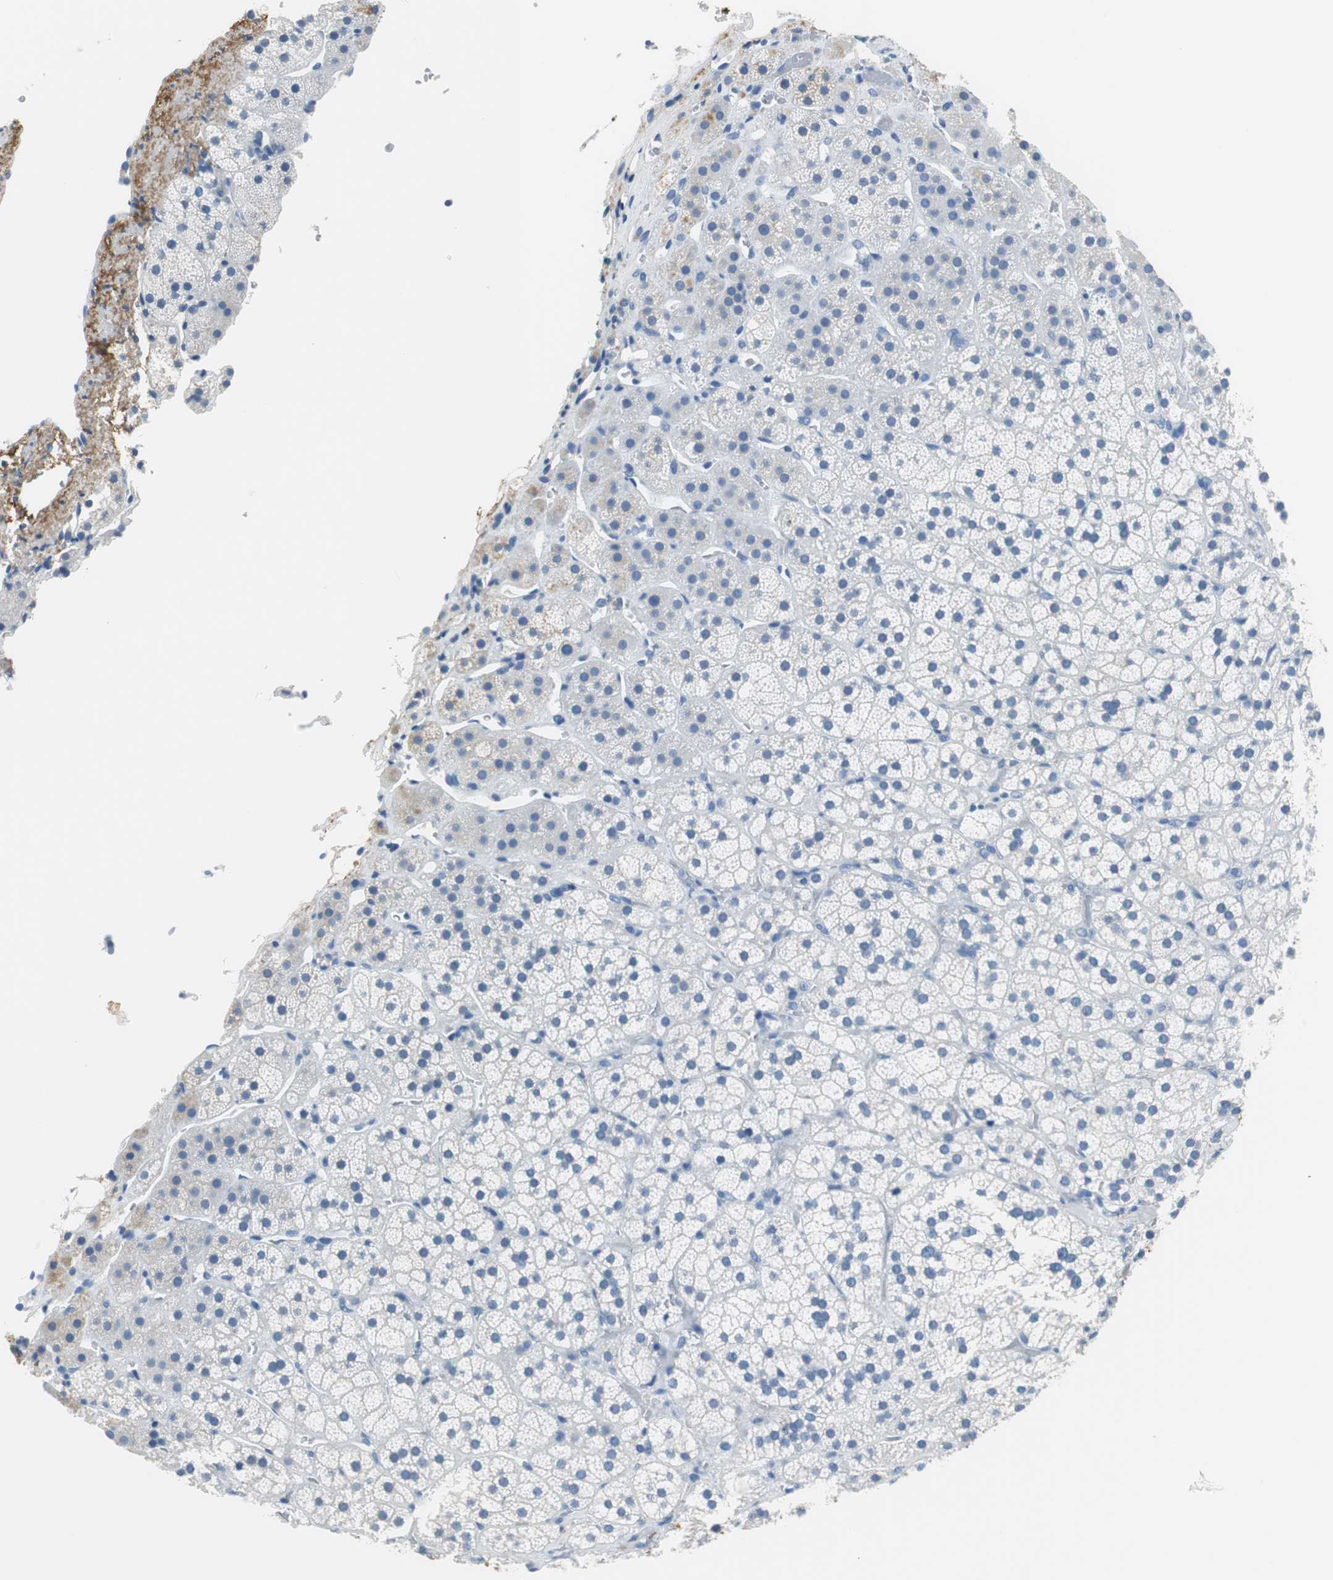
{"staining": {"intensity": "negative", "quantity": "none", "location": "none"}, "tissue": "adrenal gland", "cell_type": "Glandular cells", "image_type": "normal", "snomed": [{"axis": "morphology", "description": "Normal tissue, NOS"}, {"axis": "topography", "description": "Adrenal gland"}], "caption": "The immunohistochemistry (IHC) histopathology image has no significant positivity in glandular cells of adrenal gland. (DAB (3,3'-diaminobenzidine) immunohistochemistry visualized using brightfield microscopy, high magnification).", "gene": "MUC7", "patient": {"sex": "female", "age": 44}}